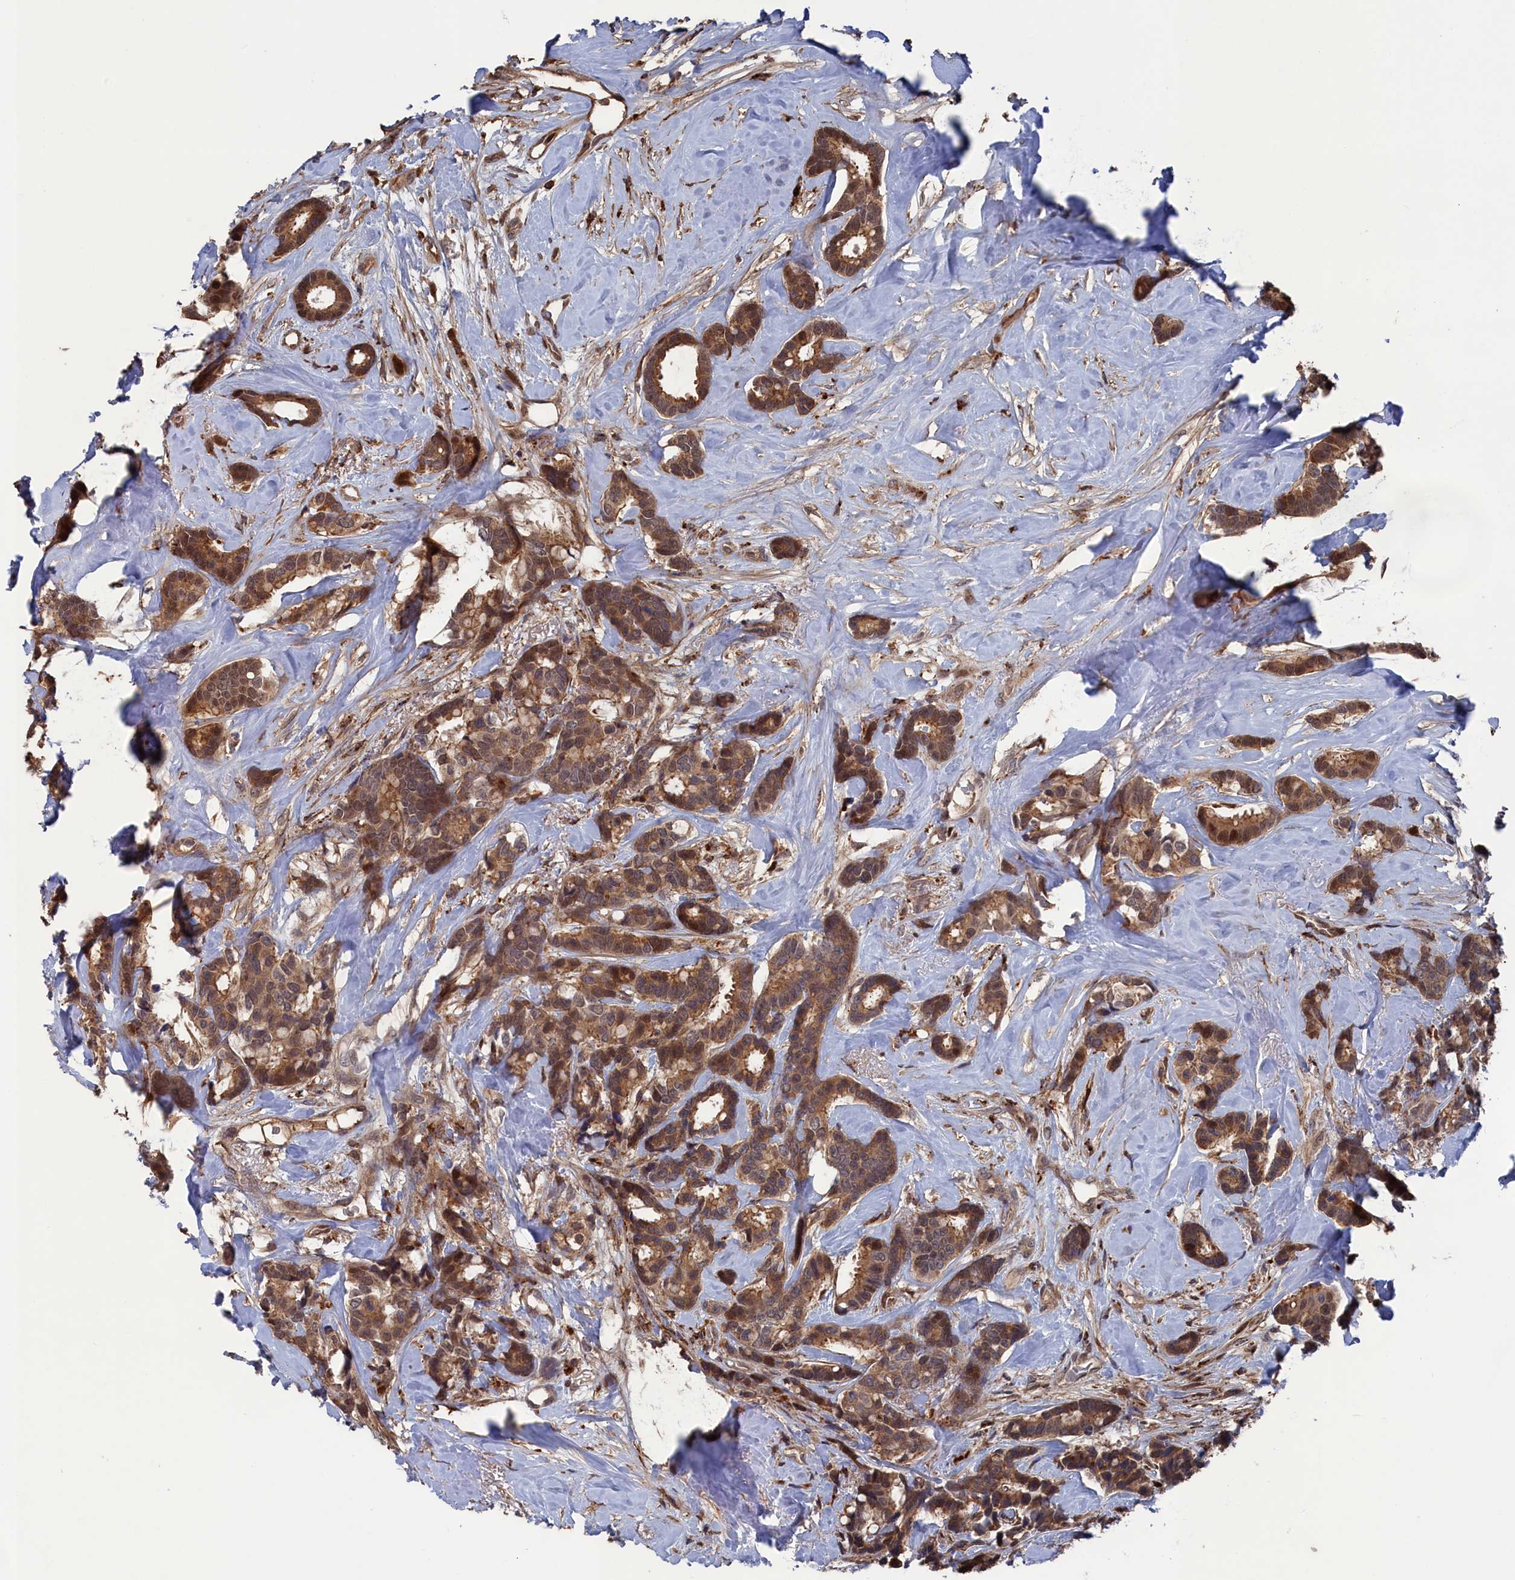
{"staining": {"intensity": "moderate", "quantity": ">75%", "location": "cytoplasmic/membranous,nuclear"}, "tissue": "breast cancer", "cell_type": "Tumor cells", "image_type": "cancer", "snomed": [{"axis": "morphology", "description": "Duct carcinoma"}, {"axis": "topography", "description": "Breast"}], "caption": "Immunohistochemistry (IHC) histopathology image of neoplastic tissue: human breast cancer (intraductal carcinoma) stained using IHC shows medium levels of moderate protein expression localized specifically in the cytoplasmic/membranous and nuclear of tumor cells, appearing as a cytoplasmic/membranous and nuclear brown color.", "gene": "PLA2G15", "patient": {"sex": "female", "age": 87}}